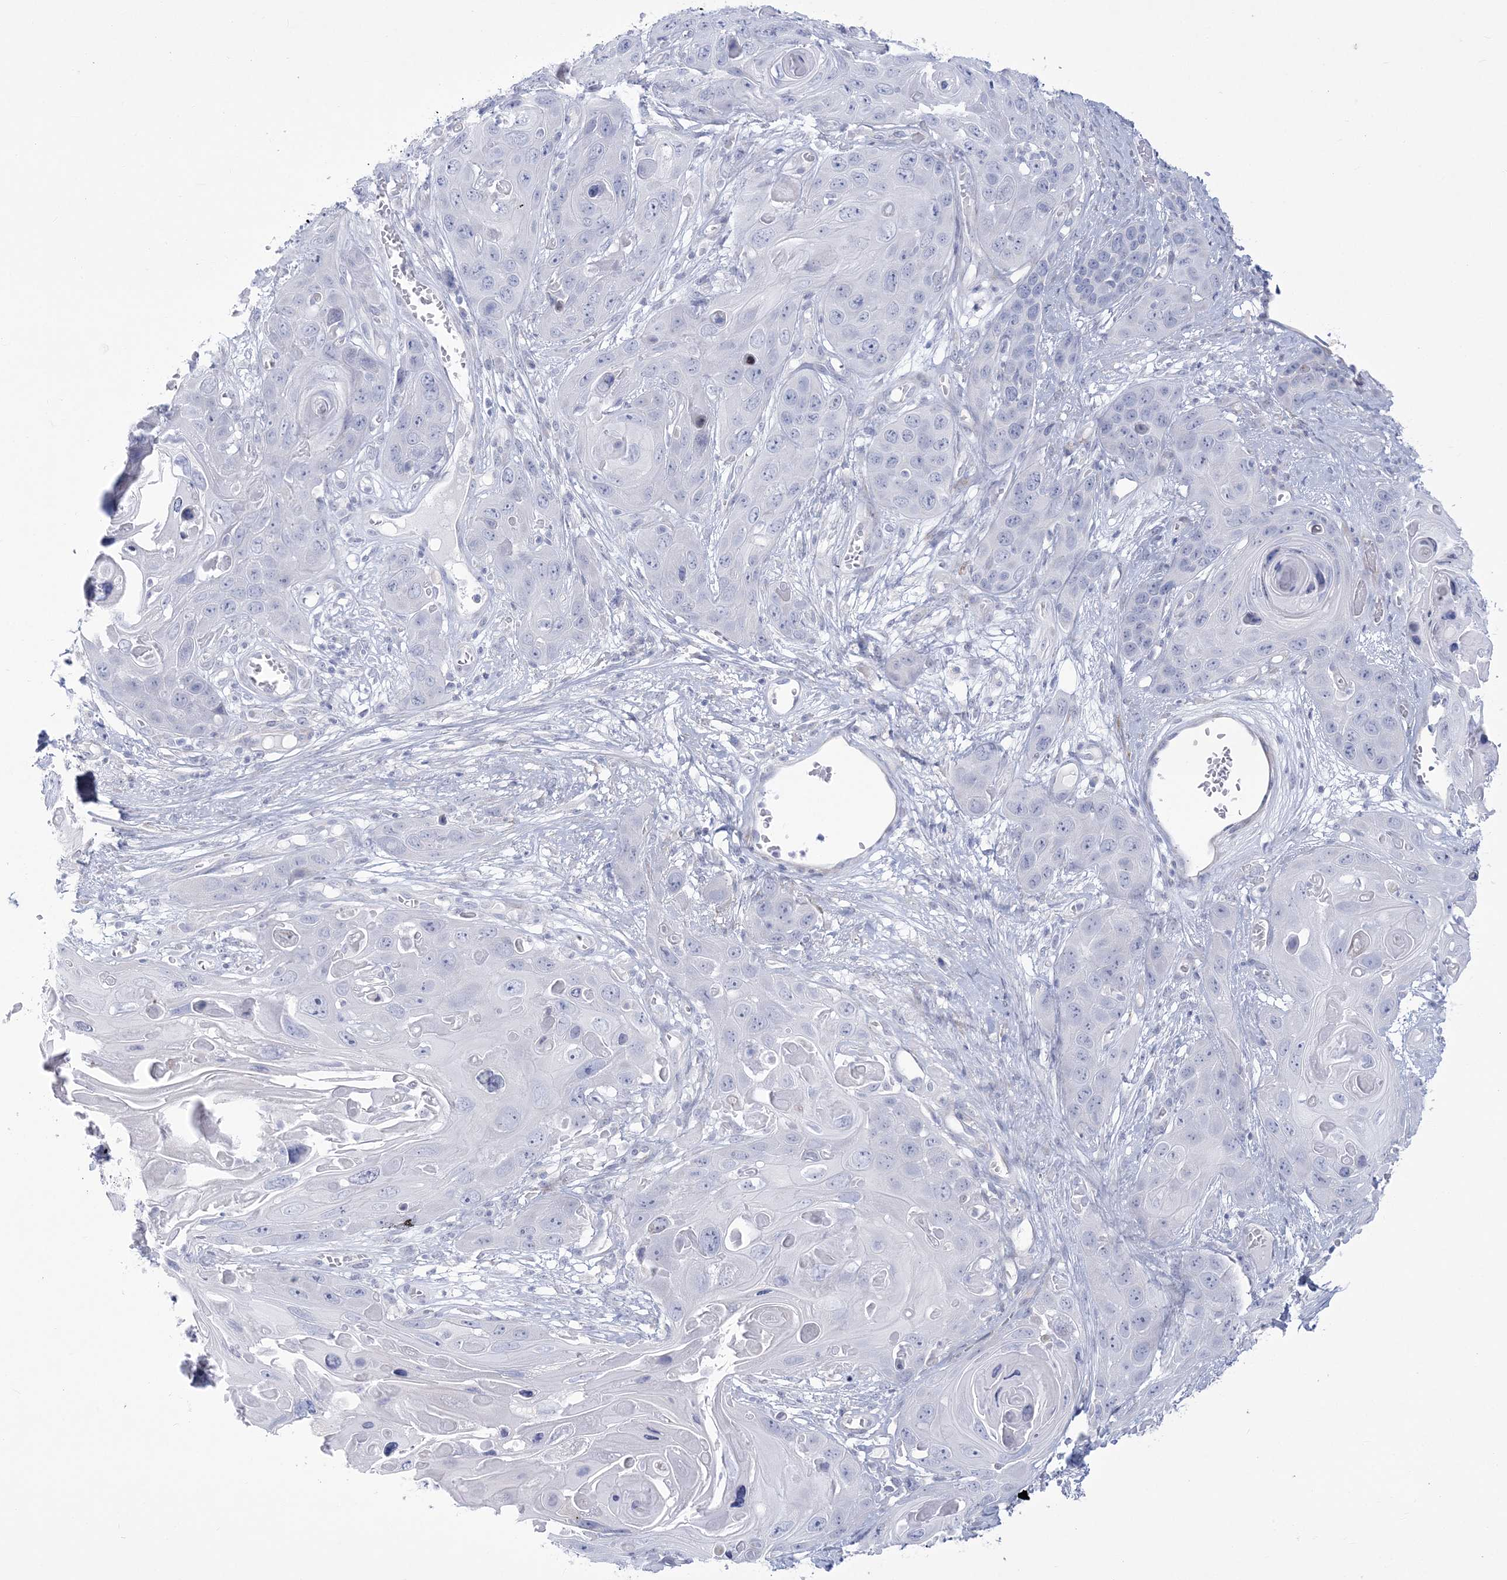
{"staining": {"intensity": "negative", "quantity": "none", "location": "none"}, "tissue": "skin cancer", "cell_type": "Tumor cells", "image_type": "cancer", "snomed": [{"axis": "morphology", "description": "Squamous cell carcinoma, NOS"}, {"axis": "topography", "description": "Skin"}], "caption": "Photomicrograph shows no significant protein expression in tumor cells of skin cancer (squamous cell carcinoma). (DAB immunohistochemistry (IHC), high magnification).", "gene": "WDR27", "patient": {"sex": "male", "age": 55}}